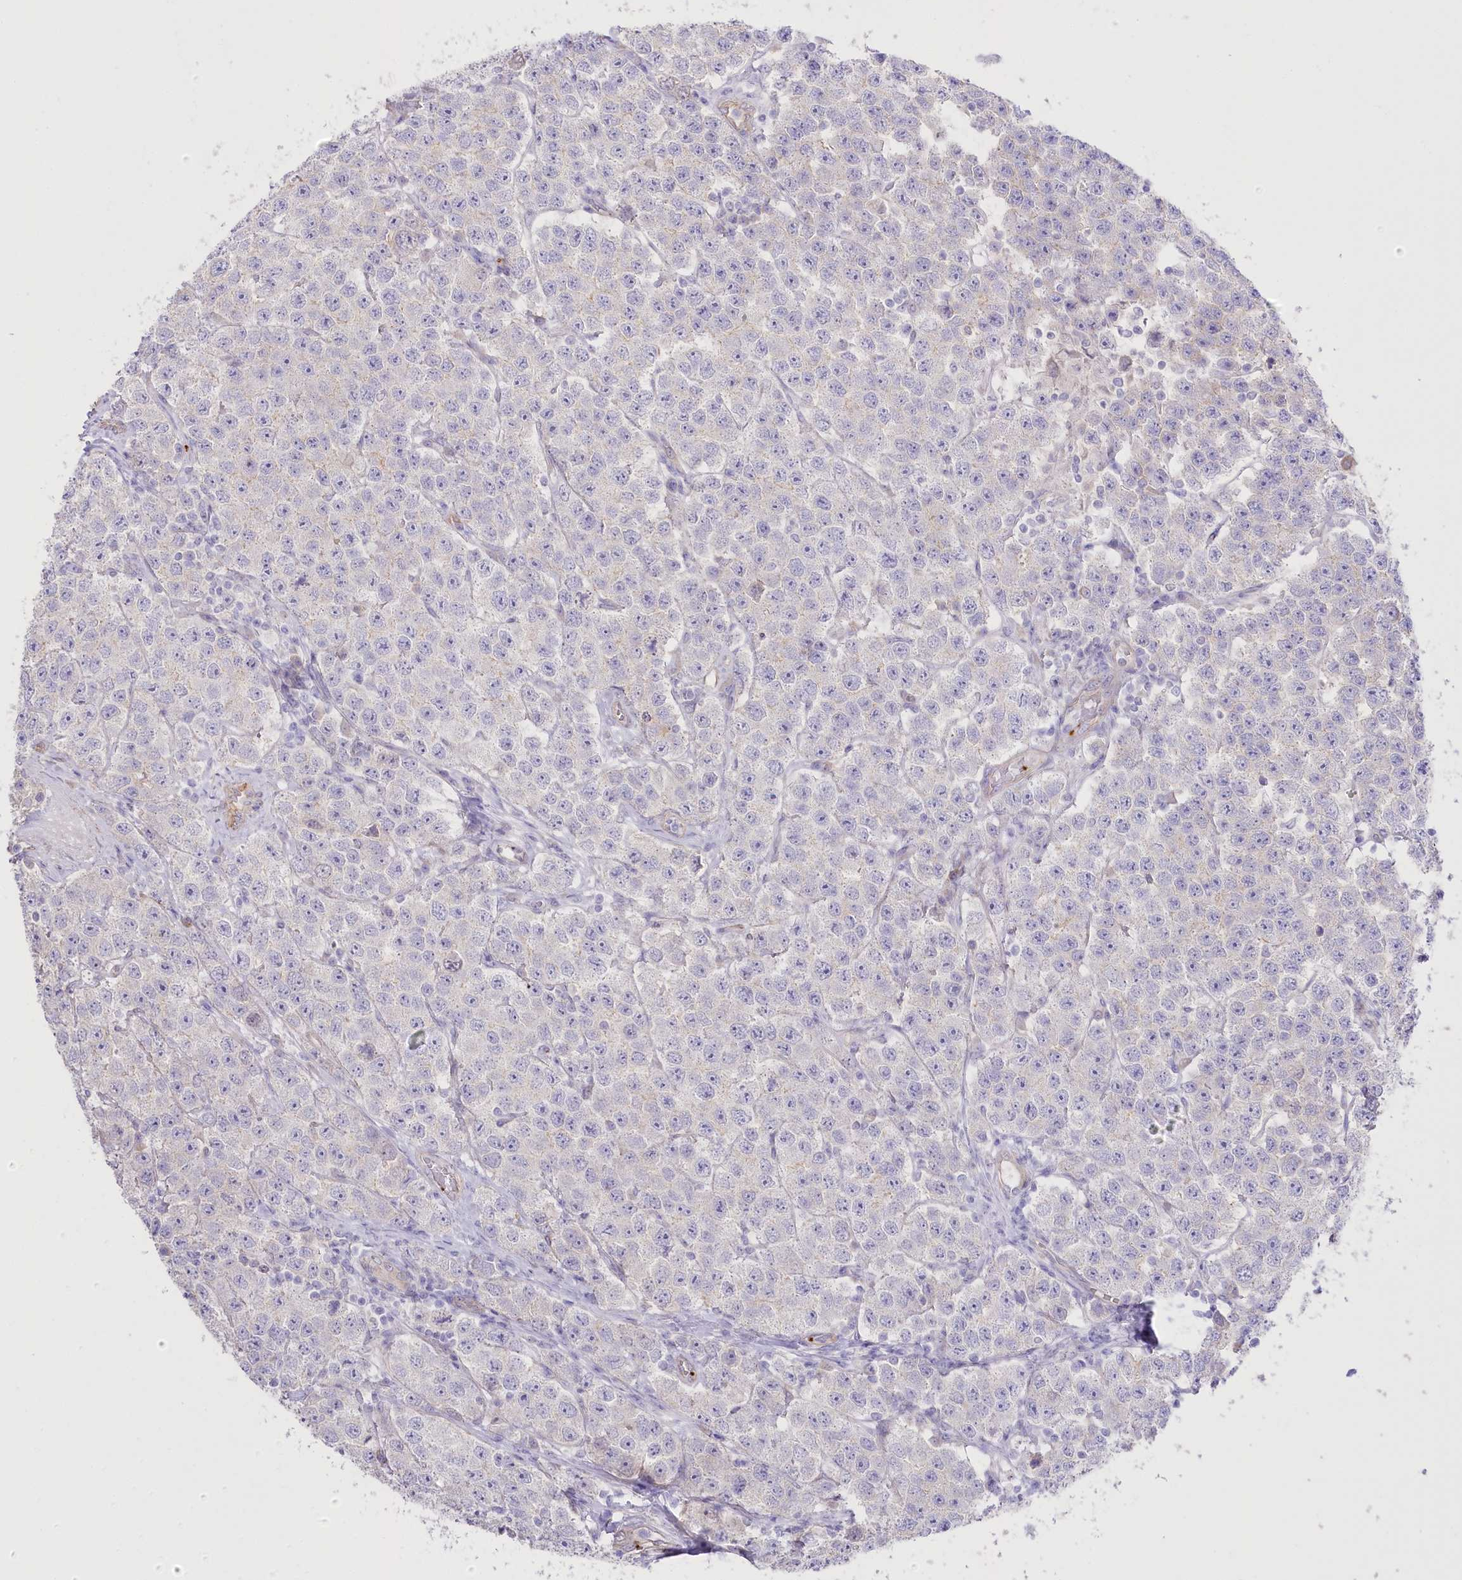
{"staining": {"intensity": "negative", "quantity": "none", "location": "none"}, "tissue": "testis cancer", "cell_type": "Tumor cells", "image_type": "cancer", "snomed": [{"axis": "morphology", "description": "Seminoma, NOS"}, {"axis": "topography", "description": "Testis"}], "caption": "Tumor cells are negative for brown protein staining in testis cancer (seminoma).", "gene": "SLC39A10", "patient": {"sex": "male", "age": 28}}